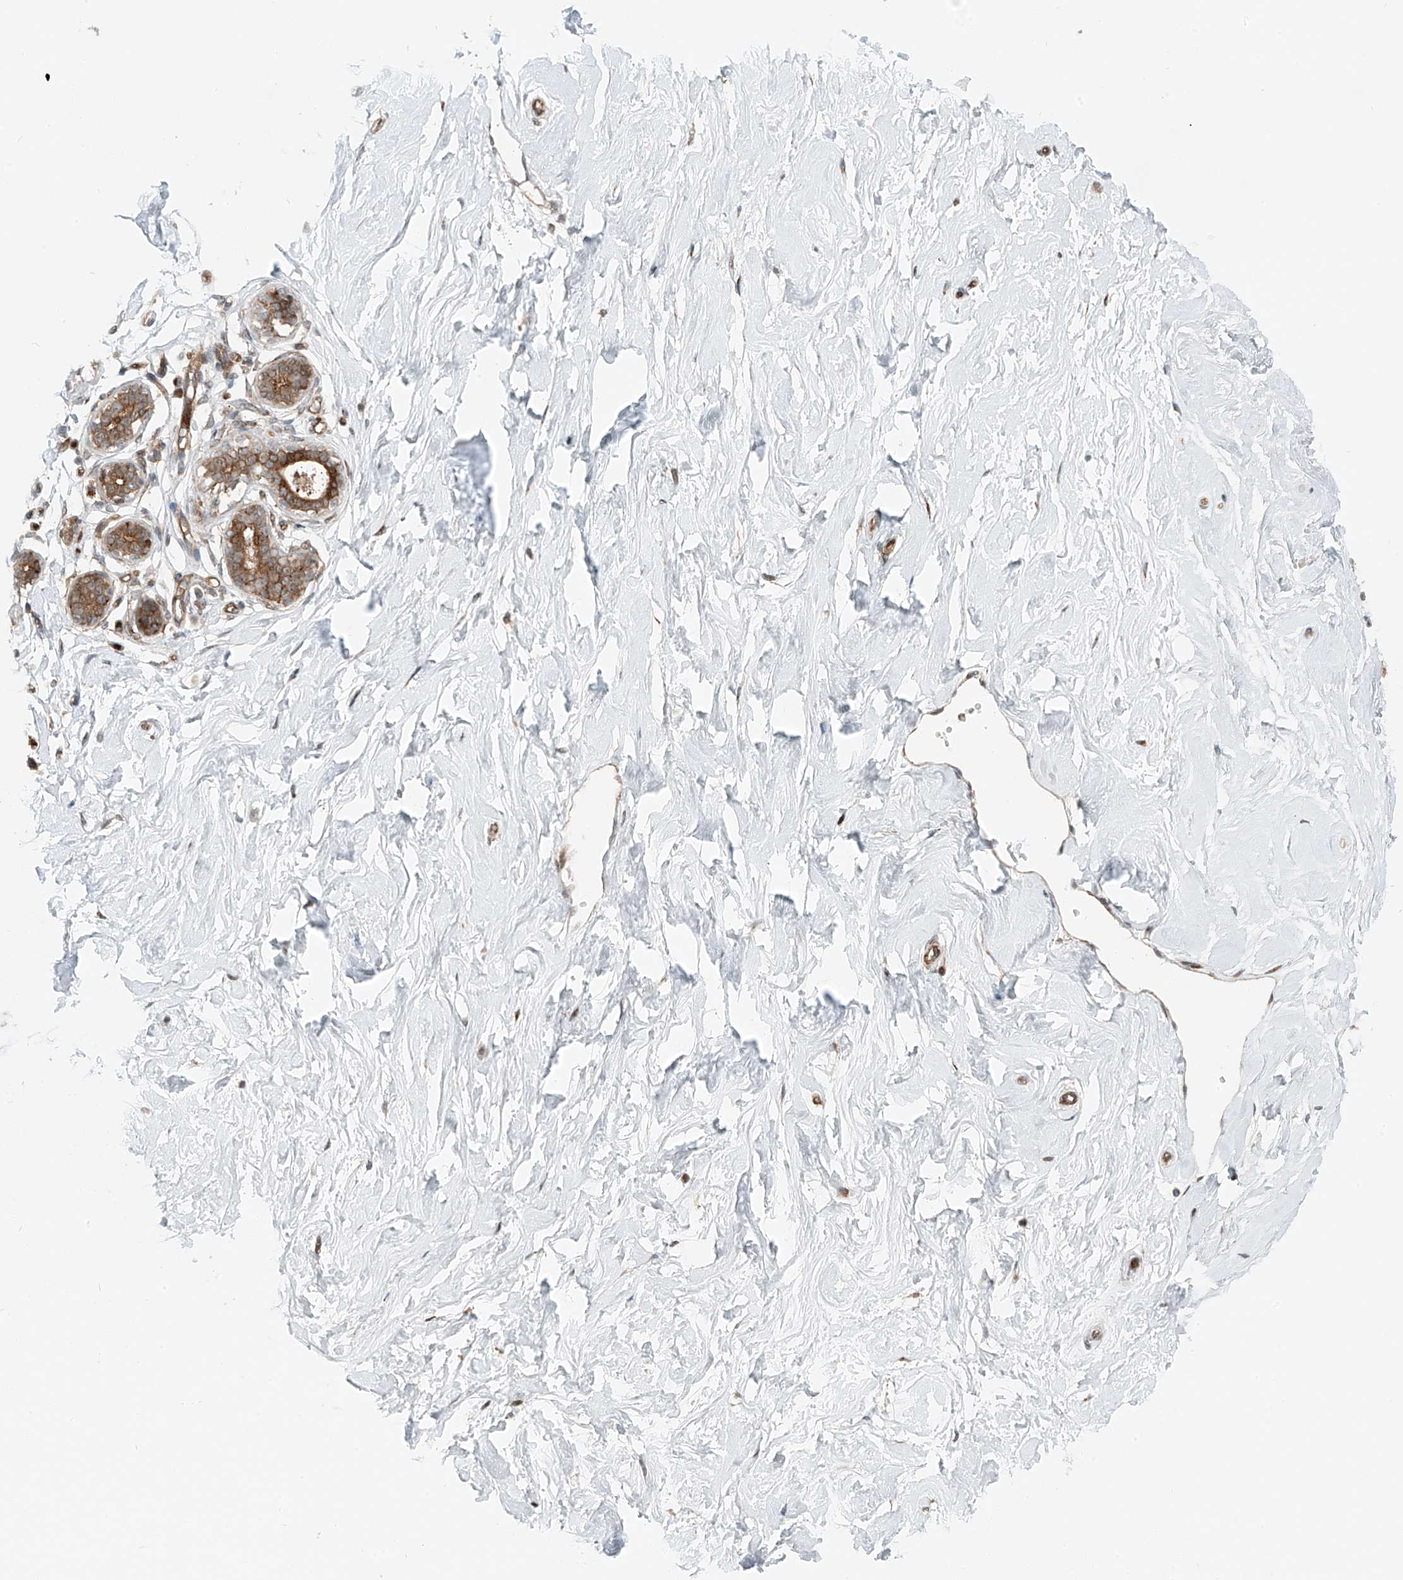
{"staining": {"intensity": "moderate", "quantity": ">75%", "location": "cytoplasmic/membranous"}, "tissue": "breast", "cell_type": "Adipocytes", "image_type": "normal", "snomed": [{"axis": "morphology", "description": "Normal tissue, NOS"}, {"axis": "morphology", "description": "Adenoma, NOS"}, {"axis": "topography", "description": "Breast"}], "caption": "Protein expression analysis of benign human breast reveals moderate cytoplasmic/membranous expression in approximately >75% of adipocytes. (IHC, brightfield microscopy, high magnification).", "gene": "USP48", "patient": {"sex": "female", "age": 23}}